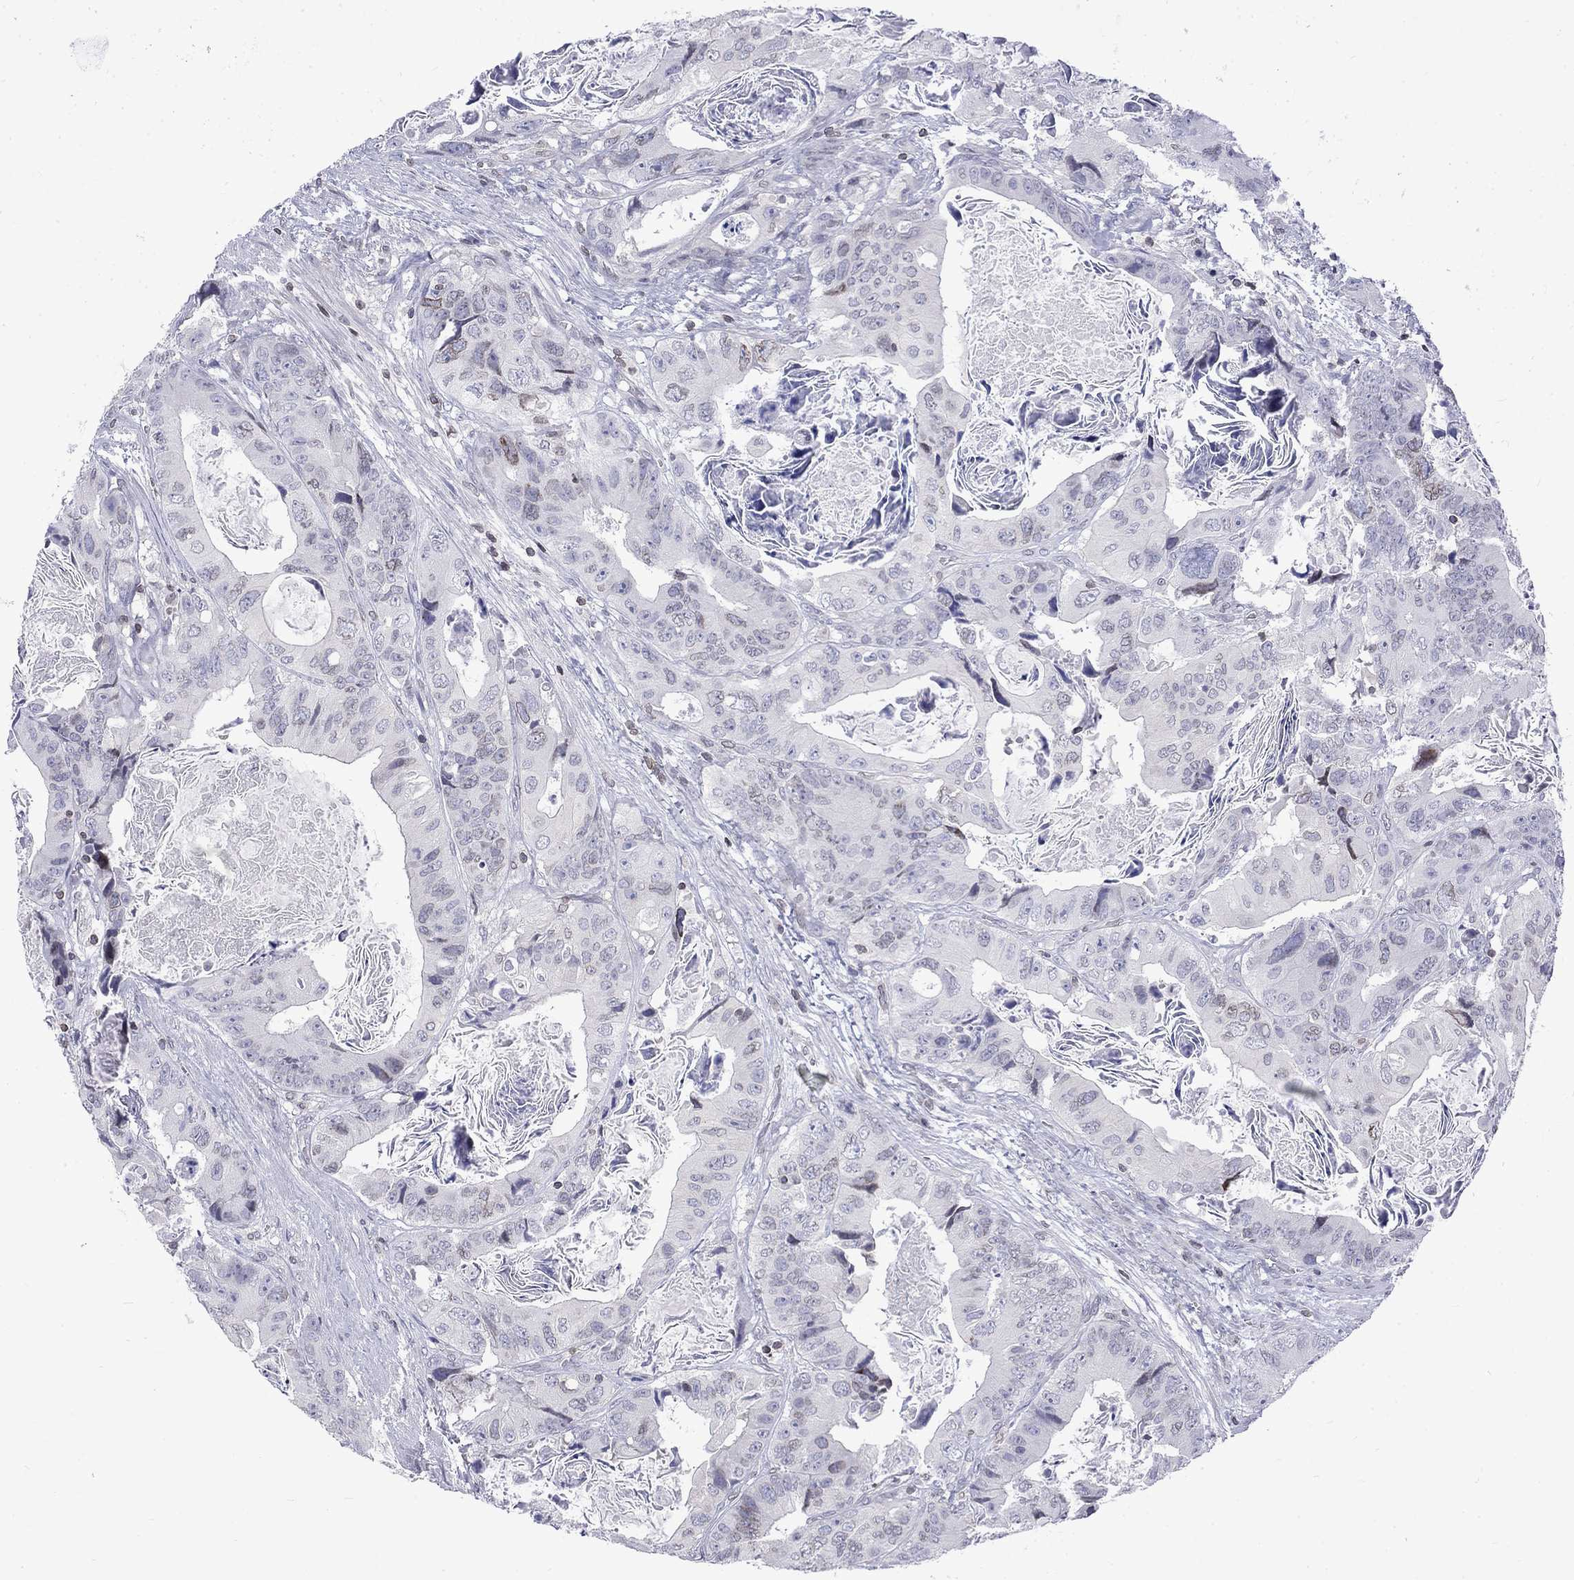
{"staining": {"intensity": "negative", "quantity": "none", "location": "none"}, "tissue": "colorectal cancer", "cell_type": "Tumor cells", "image_type": "cancer", "snomed": [{"axis": "morphology", "description": "Adenocarcinoma, NOS"}, {"axis": "topography", "description": "Rectum"}], "caption": "There is no significant staining in tumor cells of adenocarcinoma (colorectal).", "gene": "SLA", "patient": {"sex": "male", "age": 64}}